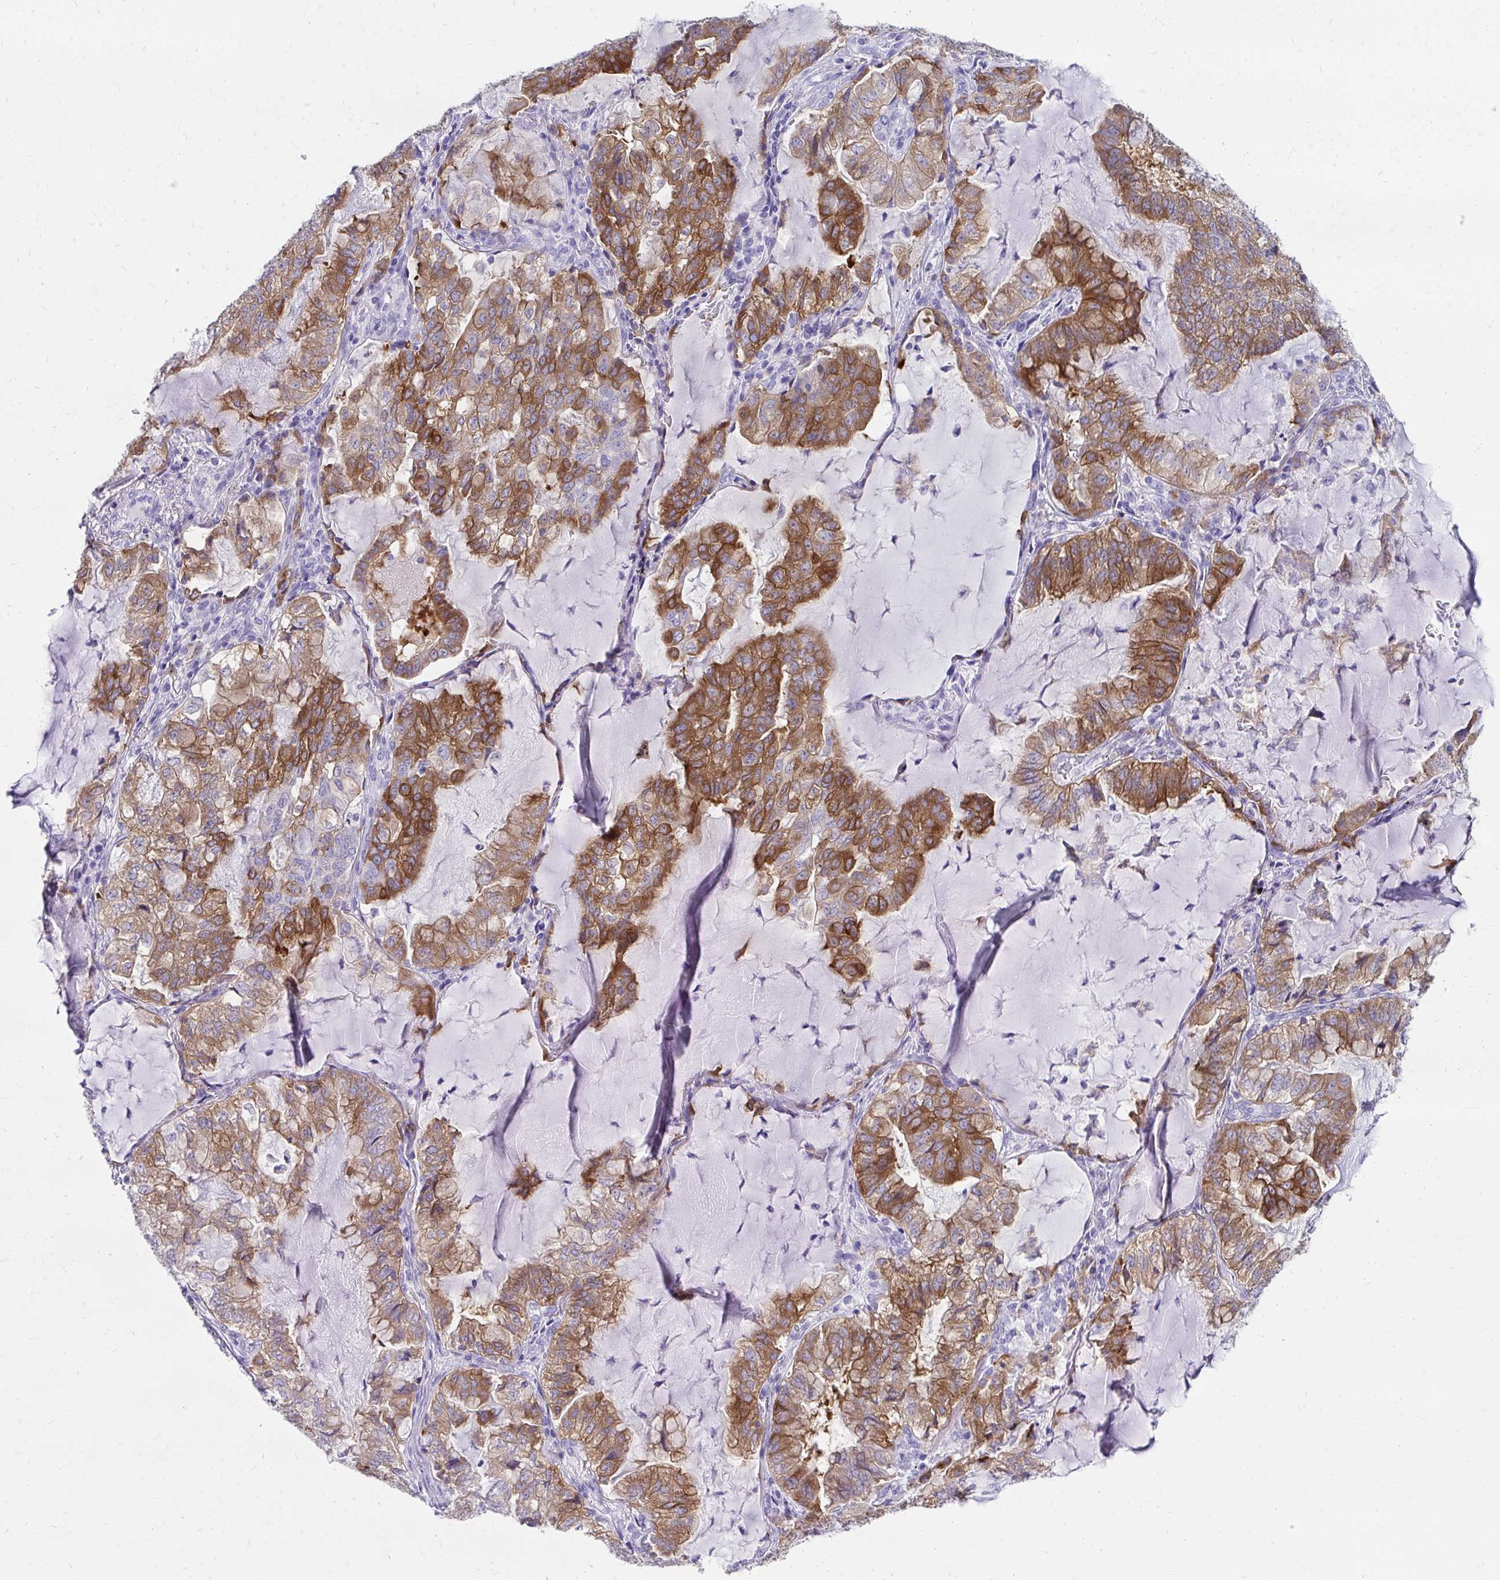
{"staining": {"intensity": "moderate", "quantity": "25%-75%", "location": "cytoplasmic/membranous"}, "tissue": "lung cancer", "cell_type": "Tumor cells", "image_type": "cancer", "snomed": [{"axis": "morphology", "description": "Adenocarcinoma, NOS"}, {"axis": "topography", "description": "Lymph node"}, {"axis": "topography", "description": "Lung"}], "caption": "Immunohistochemical staining of human lung adenocarcinoma exhibits medium levels of moderate cytoplasmic/membranous positivity in approximately 25%-75% of tumor cells. (DAB (3,3'-diaminobenzidine) IHC, brown staining for protein, blue staining for nuclei).", "gene": "SEC14L3", "patient": {"sex": "male", "age": 66}}